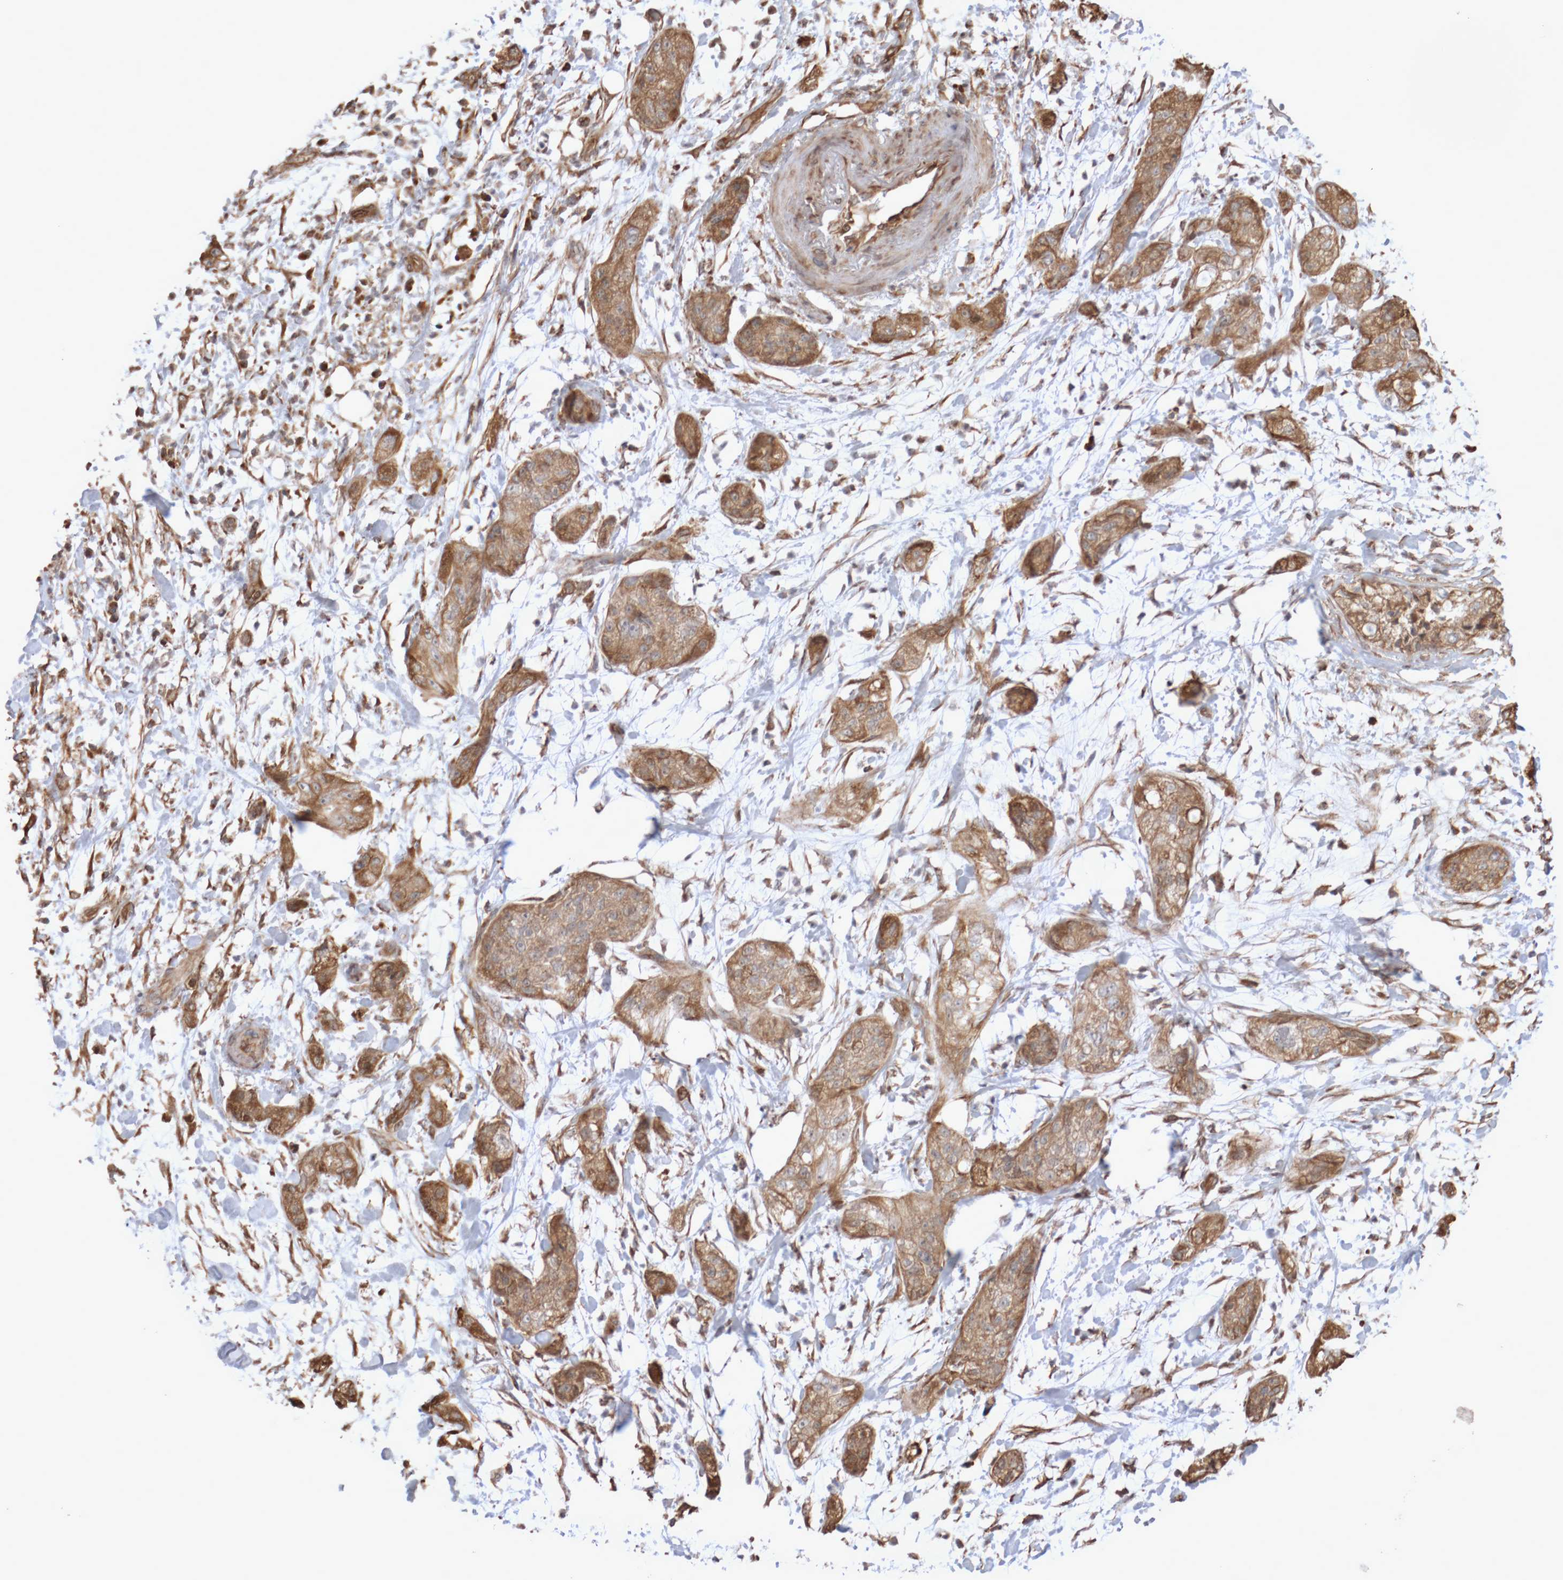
{"staining": {"intensity": "moderate", "quantity": ">75%", "location": "cytoplasmic/membranous"}, "tissue": "pancreatic cancer", "cell_type": "Tumor cells", "image_type": "cancer", "snomed": [{"axis": "morphology", "description": "Adenocarcinoma, NOS"}, {"axis": "topography", "description": "Pancreas"}], "caption": "A histopathology image of pancreatic cancer (adenocarcinoma) stained for a protein displays moderate cytoplasmic/membranous brown staining in tumor cells. (brown staining indicates protein expression, while blue staining denotes nuclei).", "gene": "DPH7", "patient": {"sex": "female", "age": 78}}